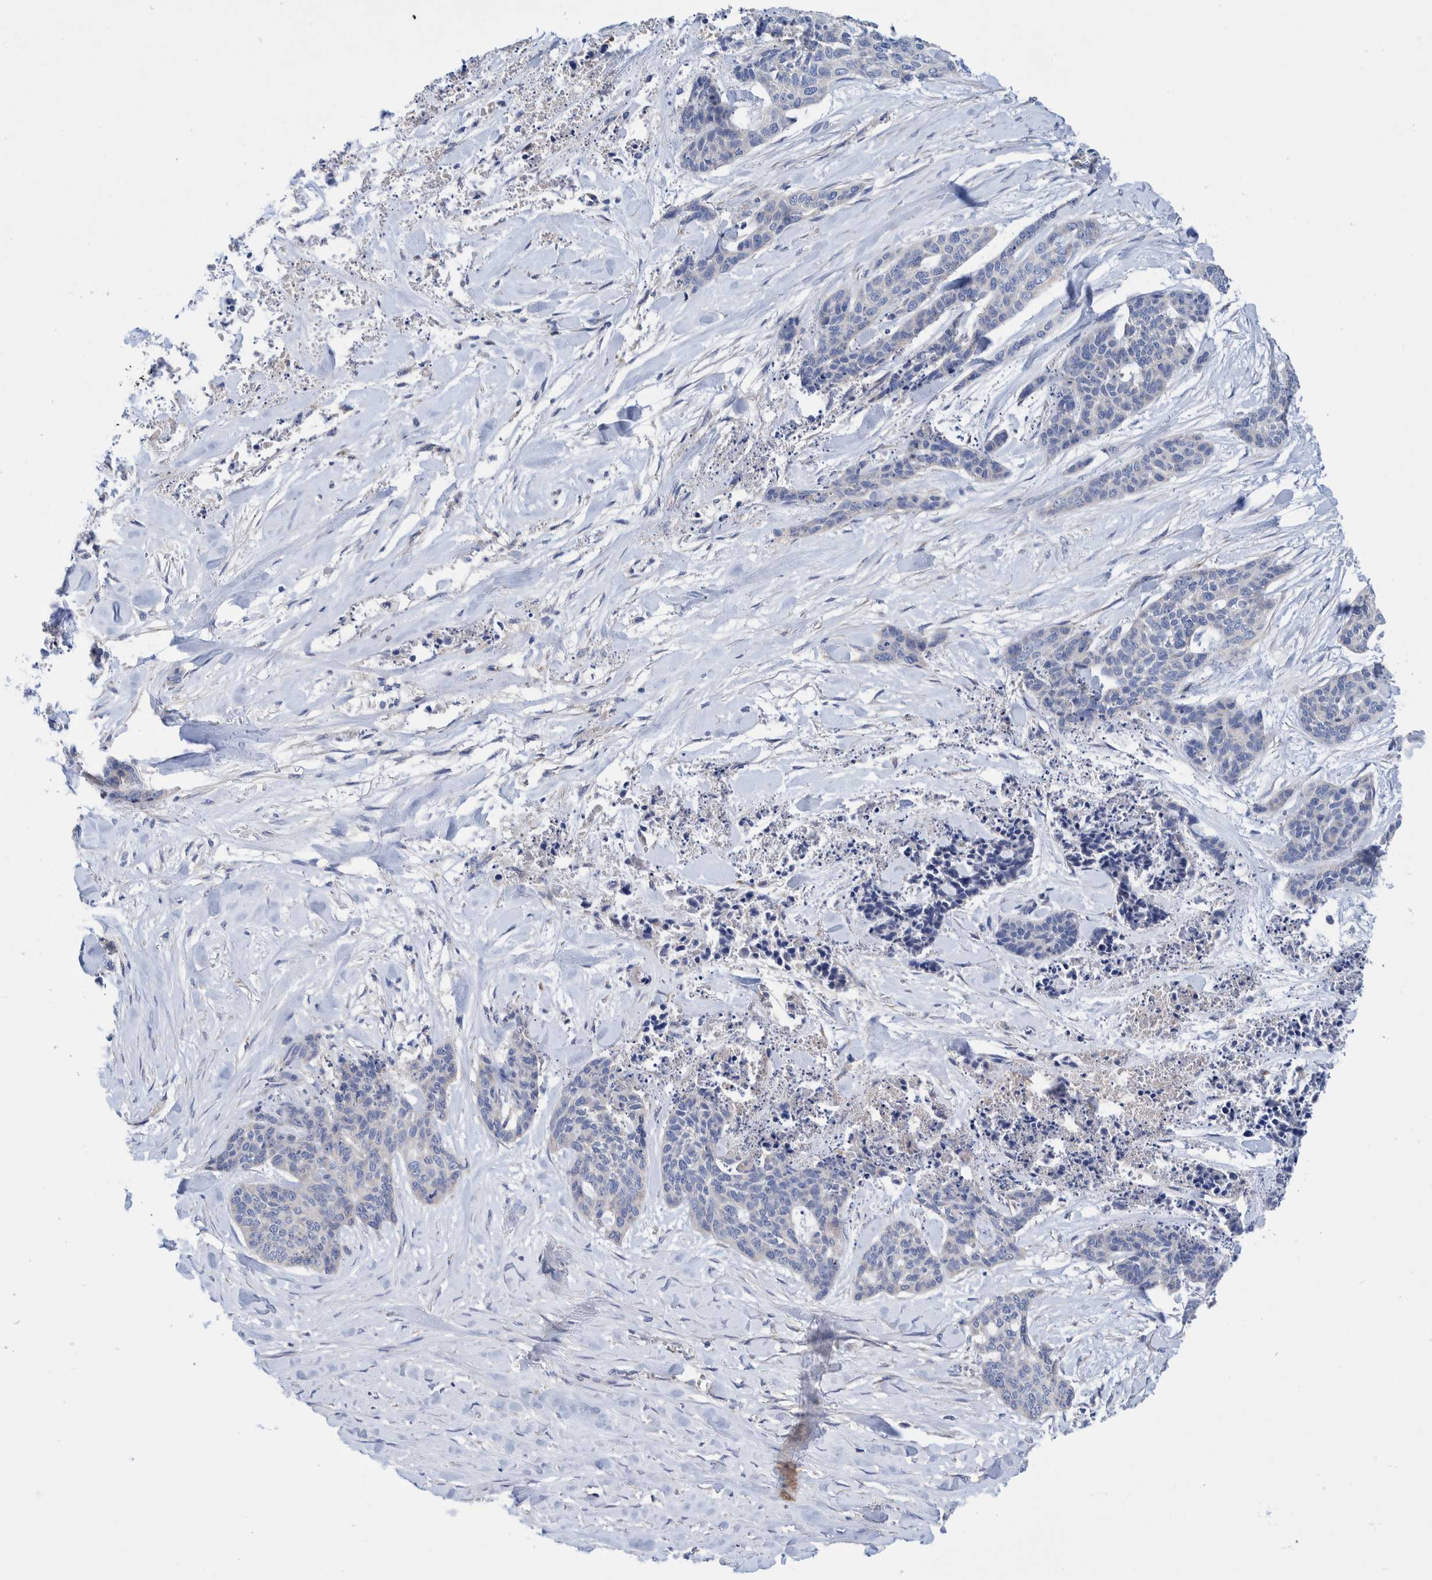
{"staining": {"intensity": "negative", "quantity": "none", "location": "none"}, "tissue": "skin cancer", "cell_type": "Tumor cells", "image_type": "cancer", "snomed": [{"axis": "morphology", "description": "Basal cell carcinoma"}, {"axis": "topography", "description": "Skin"}], "caption": "The micrograph exhibits no significant positivity in tumor cells of skin basal cell carcinoma.", "gene": "DECR1", "patient": {"sex": "female", "age": 64}}